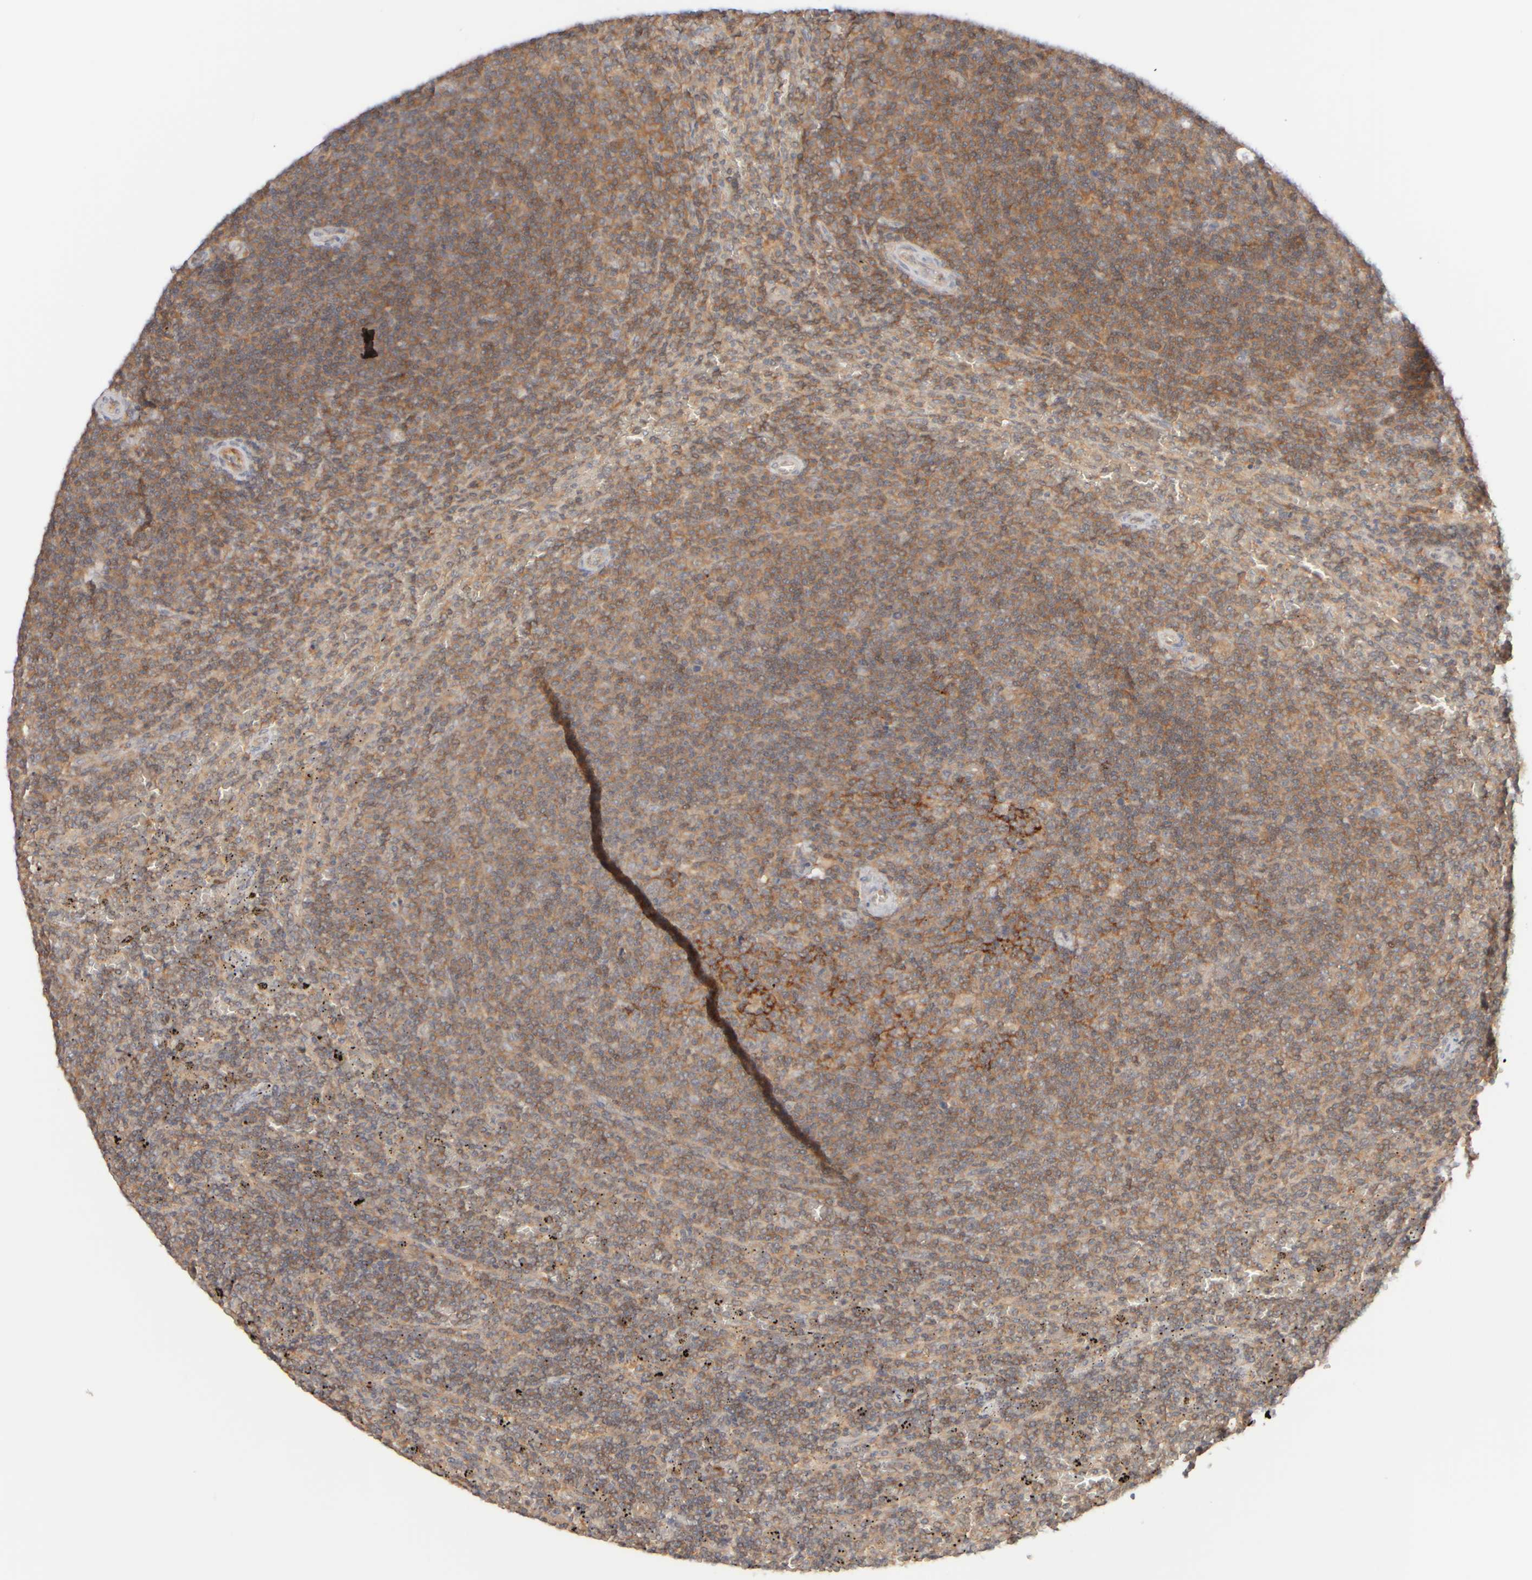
{"staining": {"intensity": "moderate", "quantity": ">75%", "location": "cytoplasmic/membranous"}, "tissue": "lymphoma", "cell_type": "Tumor cells", "image_type": "cancer", "snomed": [{"axis": "morphology", "description": "Malignant lymphoma, non-Hodgkin's type, Low grade"}, {"axis": "topography", "description": "Spleen"}], "caption": "Lymphoma stained with DAB (3,3'-diaminobenzidine) IHC reveals medium levels of moderate cytoplasmic/membranous staining in approximately >75% of tumor cells.", "gene": "RABEP1", "patient": {"sex": "female", "age": 19}}